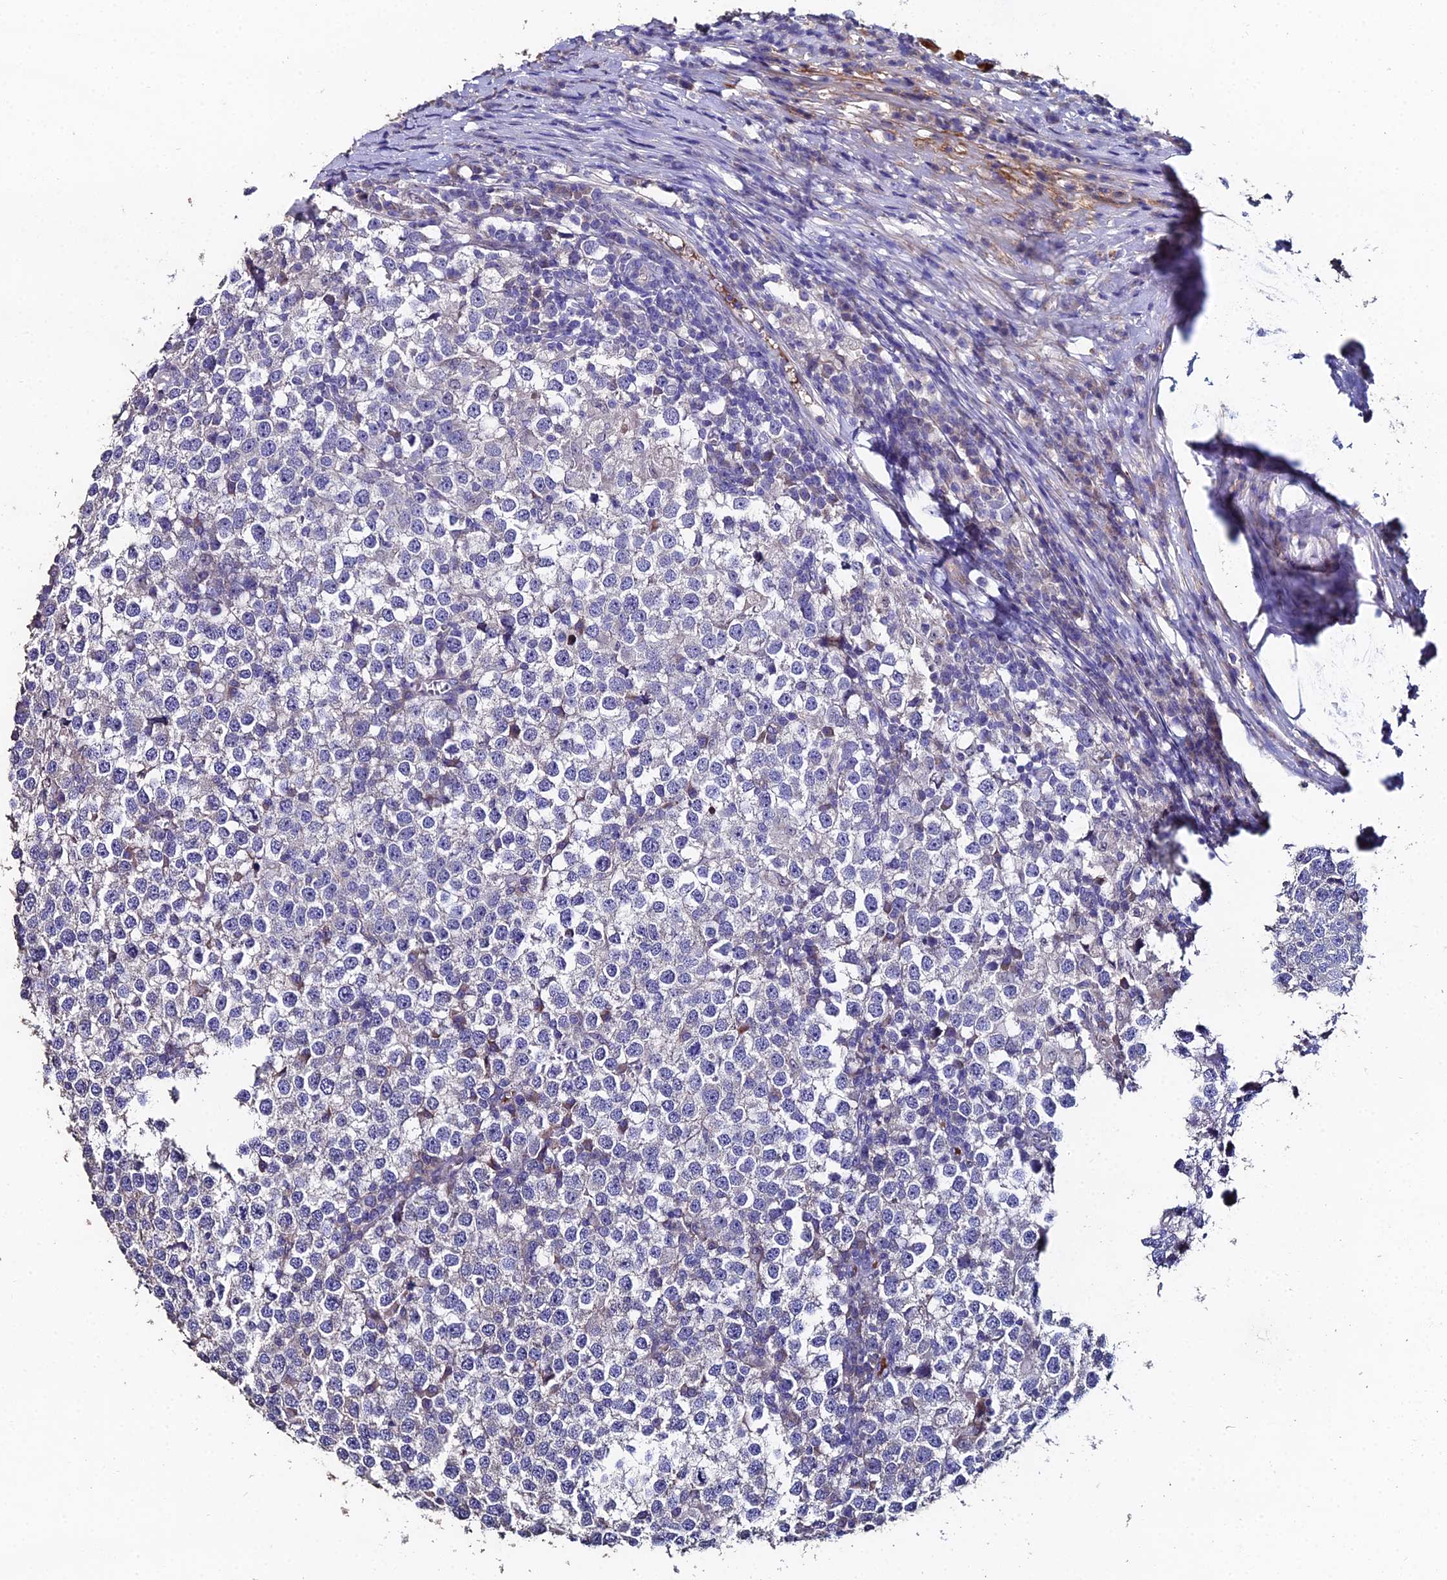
{"staining": {"intensity": "negative", "quantity": "none", "location": "none"}, "tissue": "testis cancer", "cell_type": "Tumor cells", "image_type": "cancer", "snomed": [{"axis": "morphology", "description": "Seminoma, NOS"}, {"axis": "topography", "description": "Testis"}], "caption": "Testis cancer was stained to show a protein in brown. There is no significant expression in tumor cells.", "gene": "ESRRG", "patient": {"sex": "male", "age": 65}}